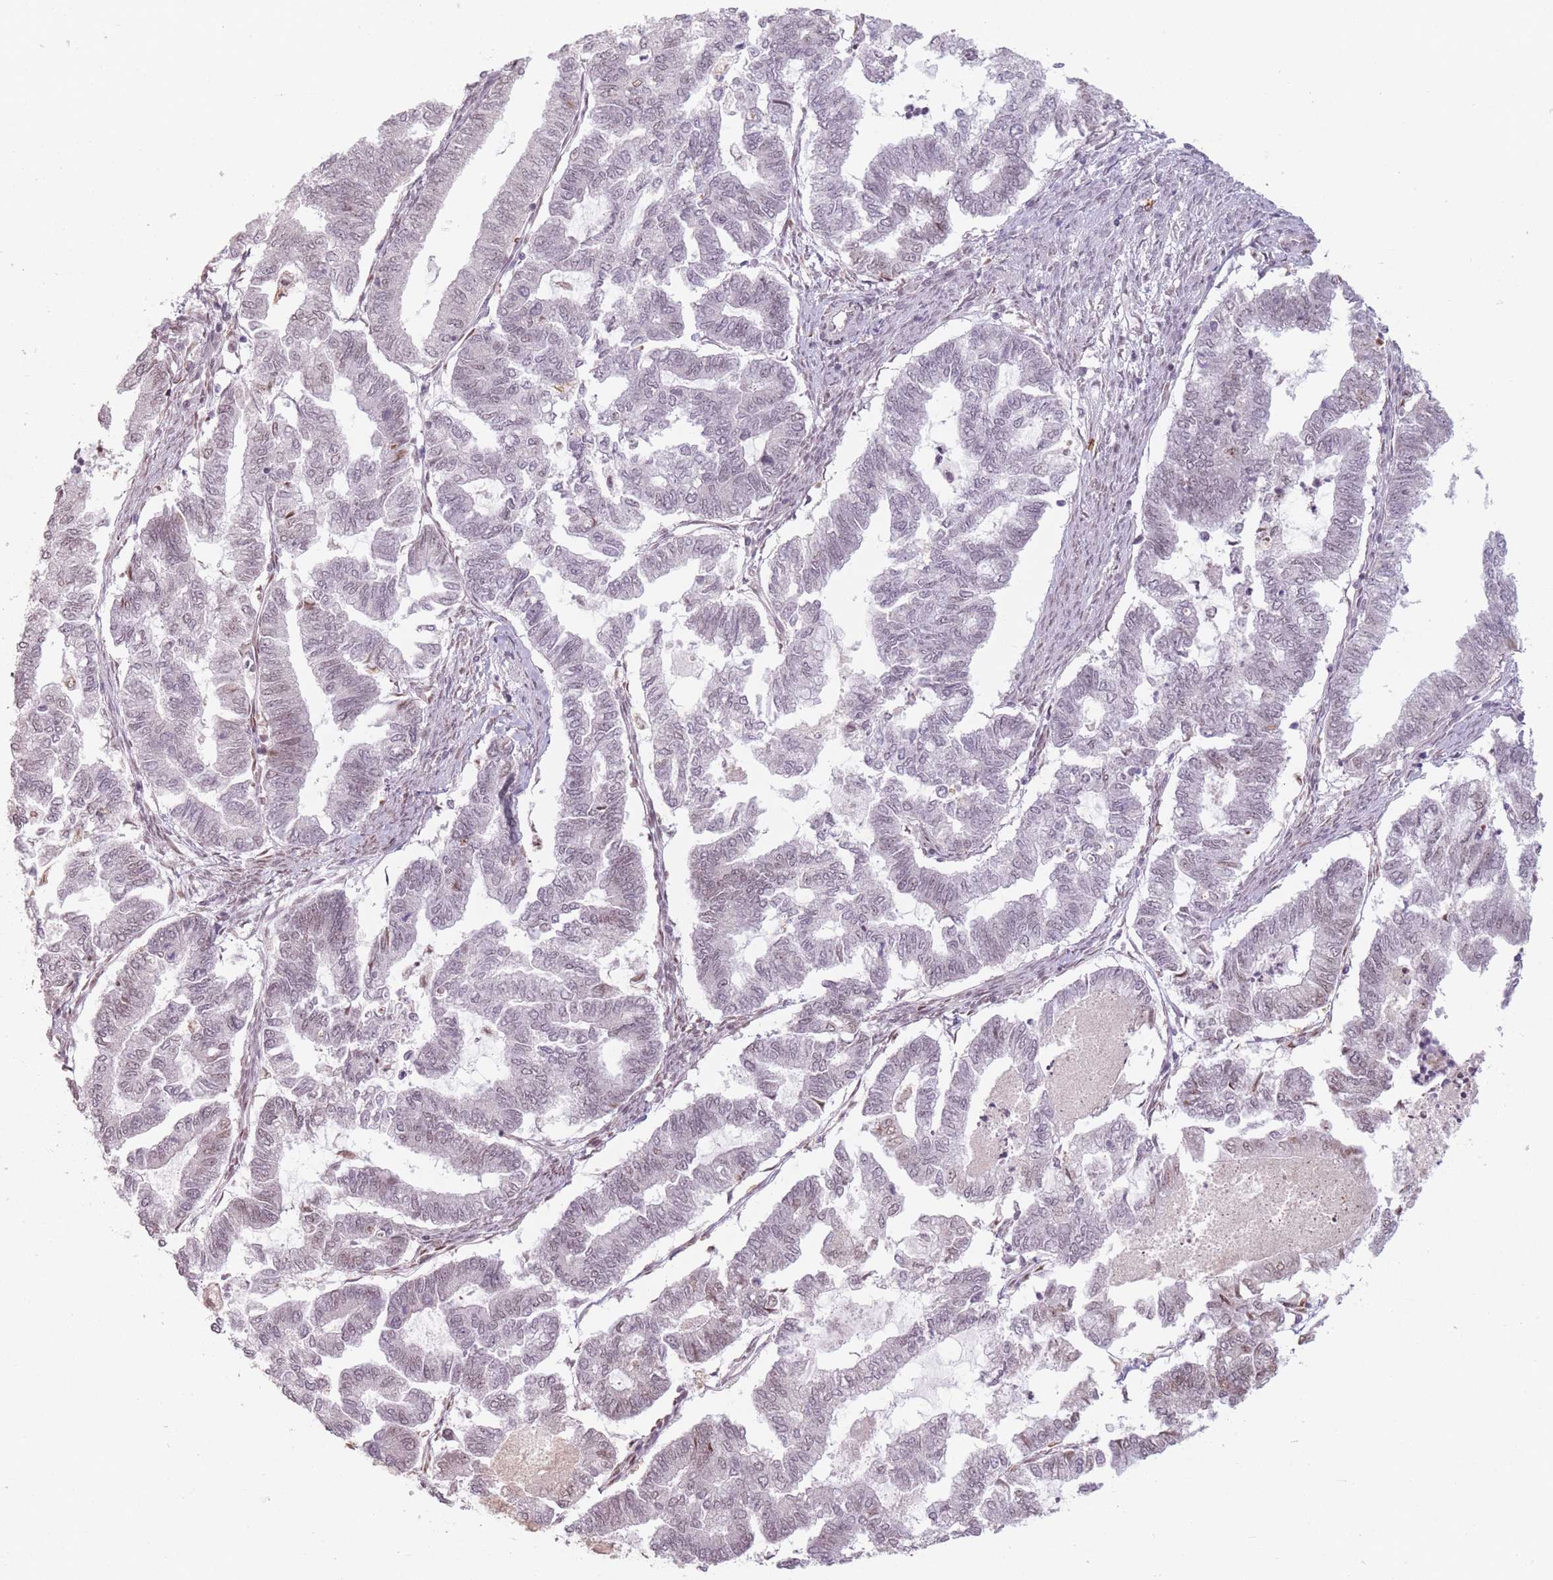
{"staining": {"intensity": "weak", "quantity": "<25%", "location": "nuclear"}, "tissue": "endometrial cancer", "cell_type": "Tumor cells", "image_type": "cancer", "snomed": [{"axis": "morphology", "description": "Adenocarcinoma, NOS"}, {"axis": "topography", "description": "Endometrium"}], "caption": "The micrograph displays no staining of tumor cells in endometrial cancer.", "gene": "SUPT6H", "patient": {"sex": "female", "age": 79}}